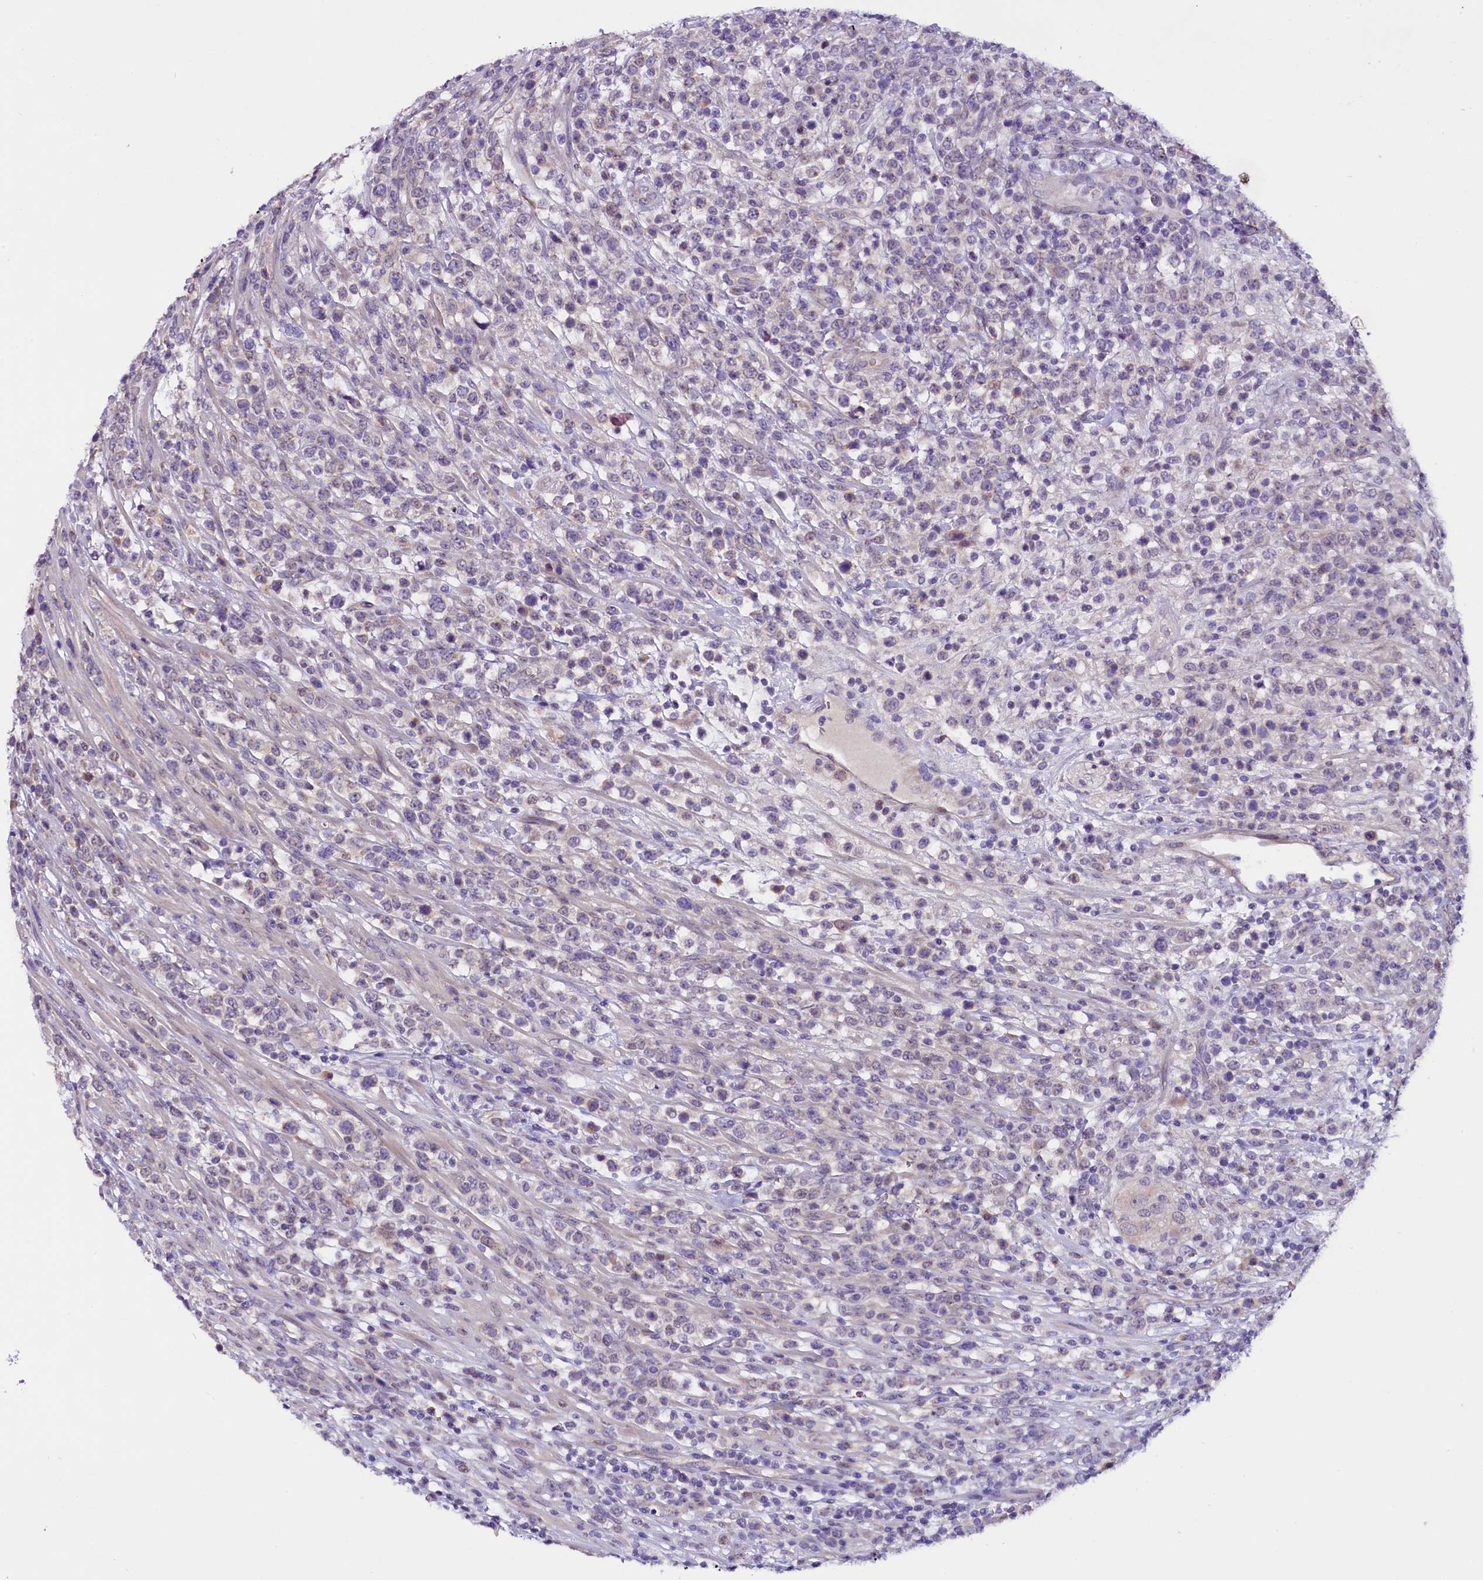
{"staining": {"intensity": "negative", "quantity": "none", "location": "none"}, "tissue": "lymphoma", "cell_type": "Tumor cells", "image_type": "cancer", "snomed": [{"axis": "morphology", "description": "Malignant lymphoma, non-Hodgkin's type, High grade"}, {"axis": "topography", "description": "Colon"}], "caption": "Immunohistochemical staining of human lymphoma exhibits no significant staining in tumor cells.", "gene": "C9orf40", "patient": {"sex": "female", "age": 53}}